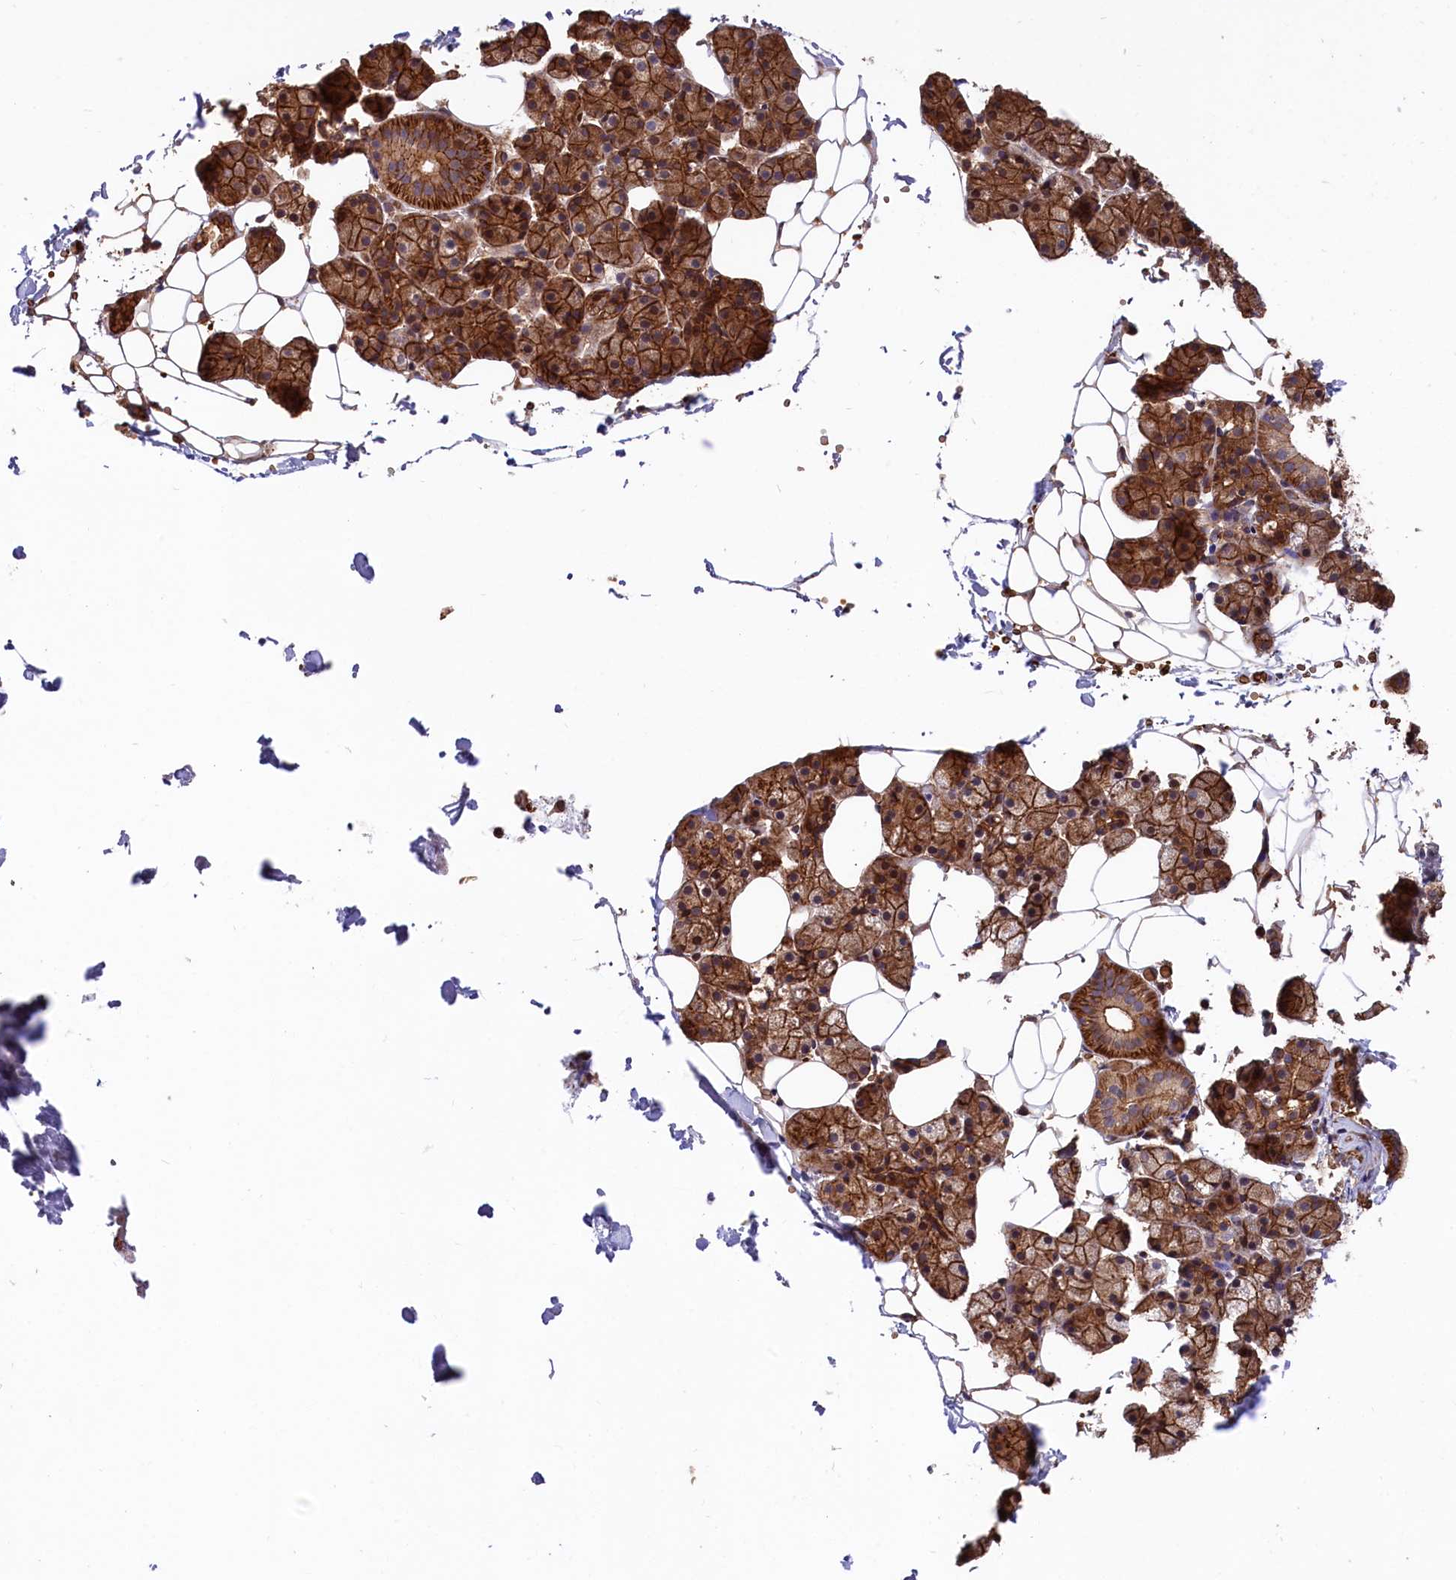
{"staining": {"intensity": "moderate", "quantity": ">75%", "location": "cytoplasmic/membranous"}, "tissue": "salivary gland", "cell_type": "Glandular cells", "image_type": "normal", "snomed": [{"axis": "morphology", "description": "Normal tissue, NOS"}, {"axis": "topography", "description": "Salivary gland"}], "caption": "An immunohistochemistry (IHC) histopathology image of benign tissue is shown. Protein staining in brown labels moderate cytoplasmic/membranous positivity in salivary gland within glandular cells.", "gene": "TNKS1BP1", "patient": {"sex": "female", "age": 33}}